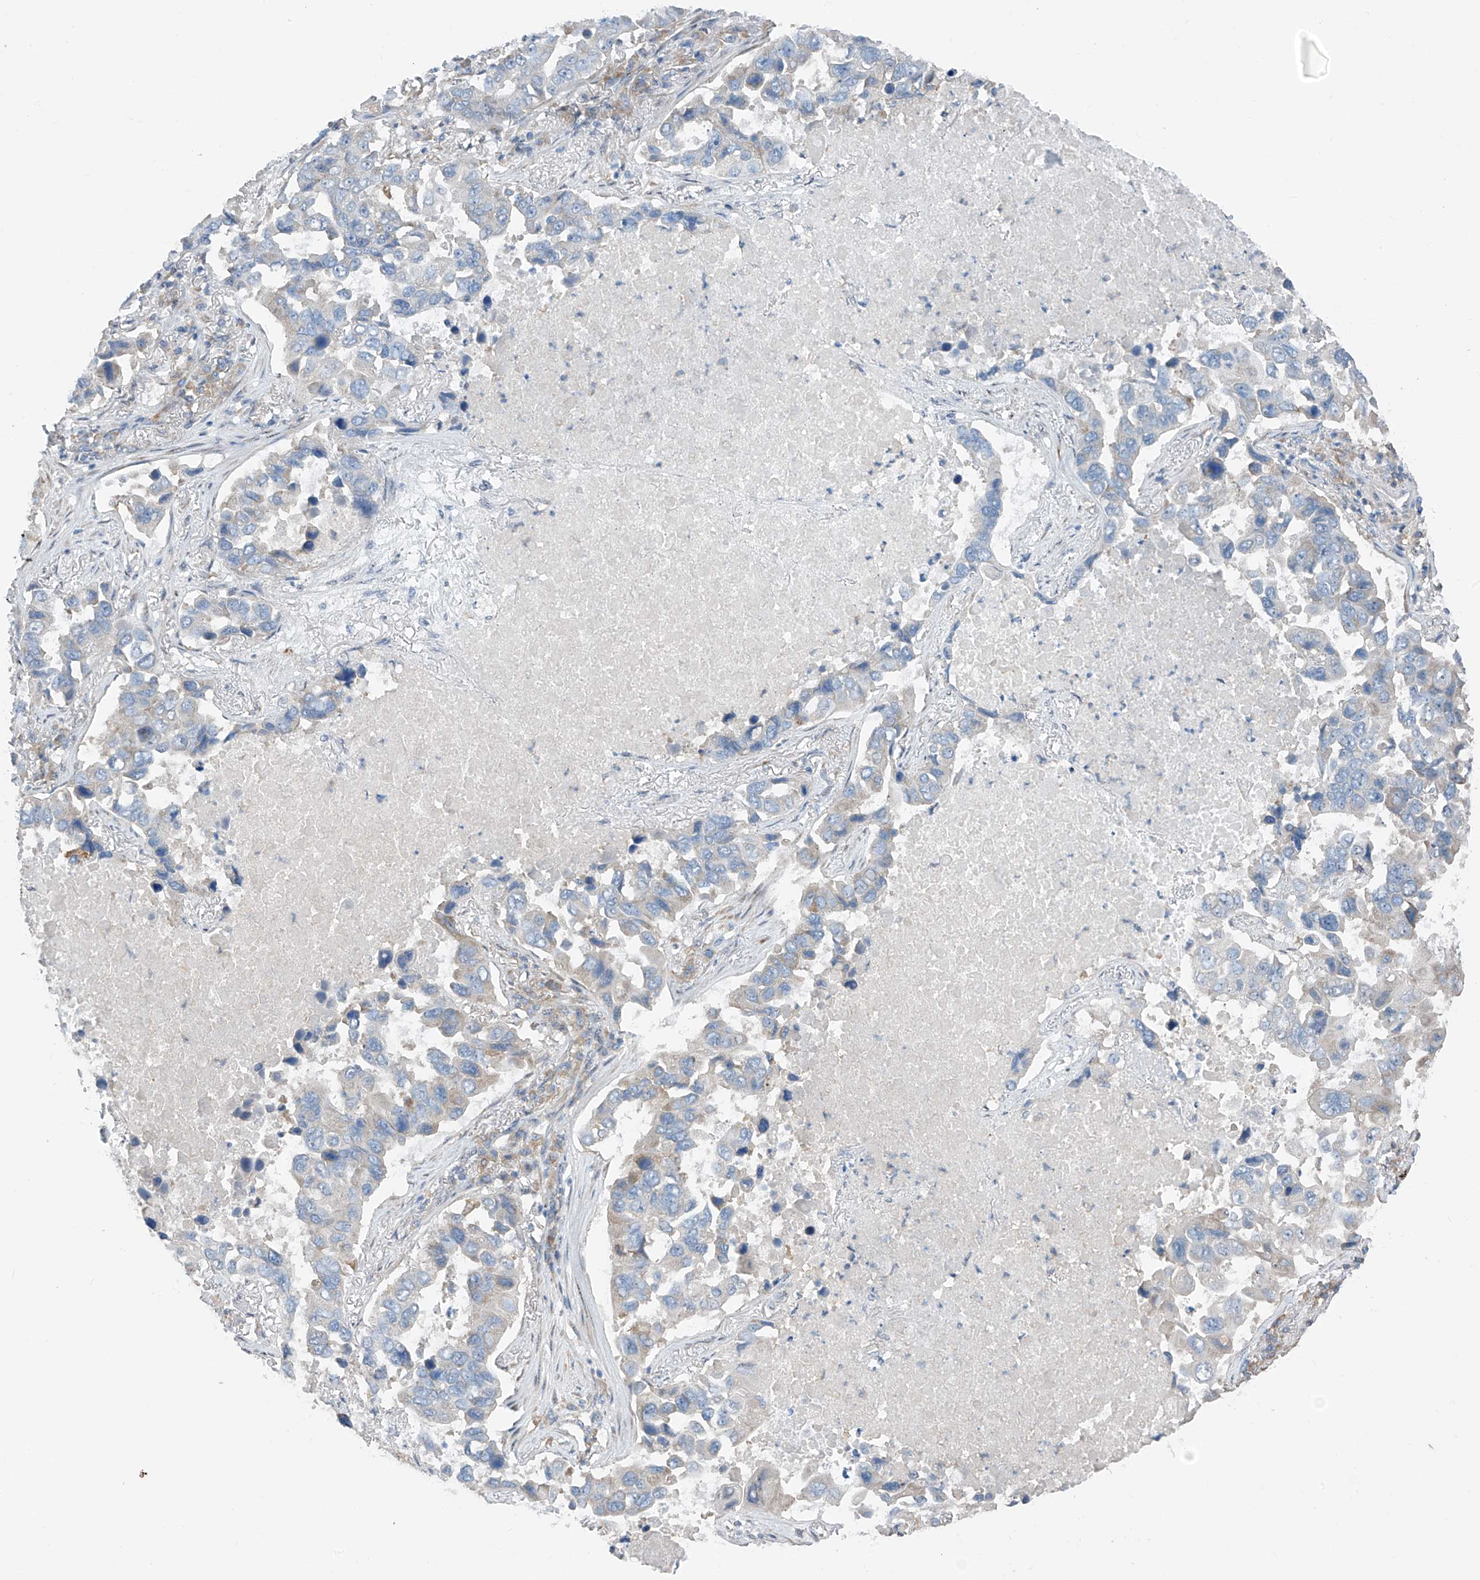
{"staining": {"intensity": "weak", "quantity": "<25%", "location": "cytoplasmic/membranous"}, "tissue": "lung cancer", "cell_type": "Tumor cells", "image_type": "cancer", "snomed": [{"axis": "morphology", "description": "Adenocarcinoma, NOS"}, {"axis": "topography", "description": "Lung"}], "caption": "This is an IHC photomicrograph of human lung cancer (adenocarcinoma). There is no expression in tumor cells.", "gene": "RPL4", "patient": {"sex": "male", "age": 64}}